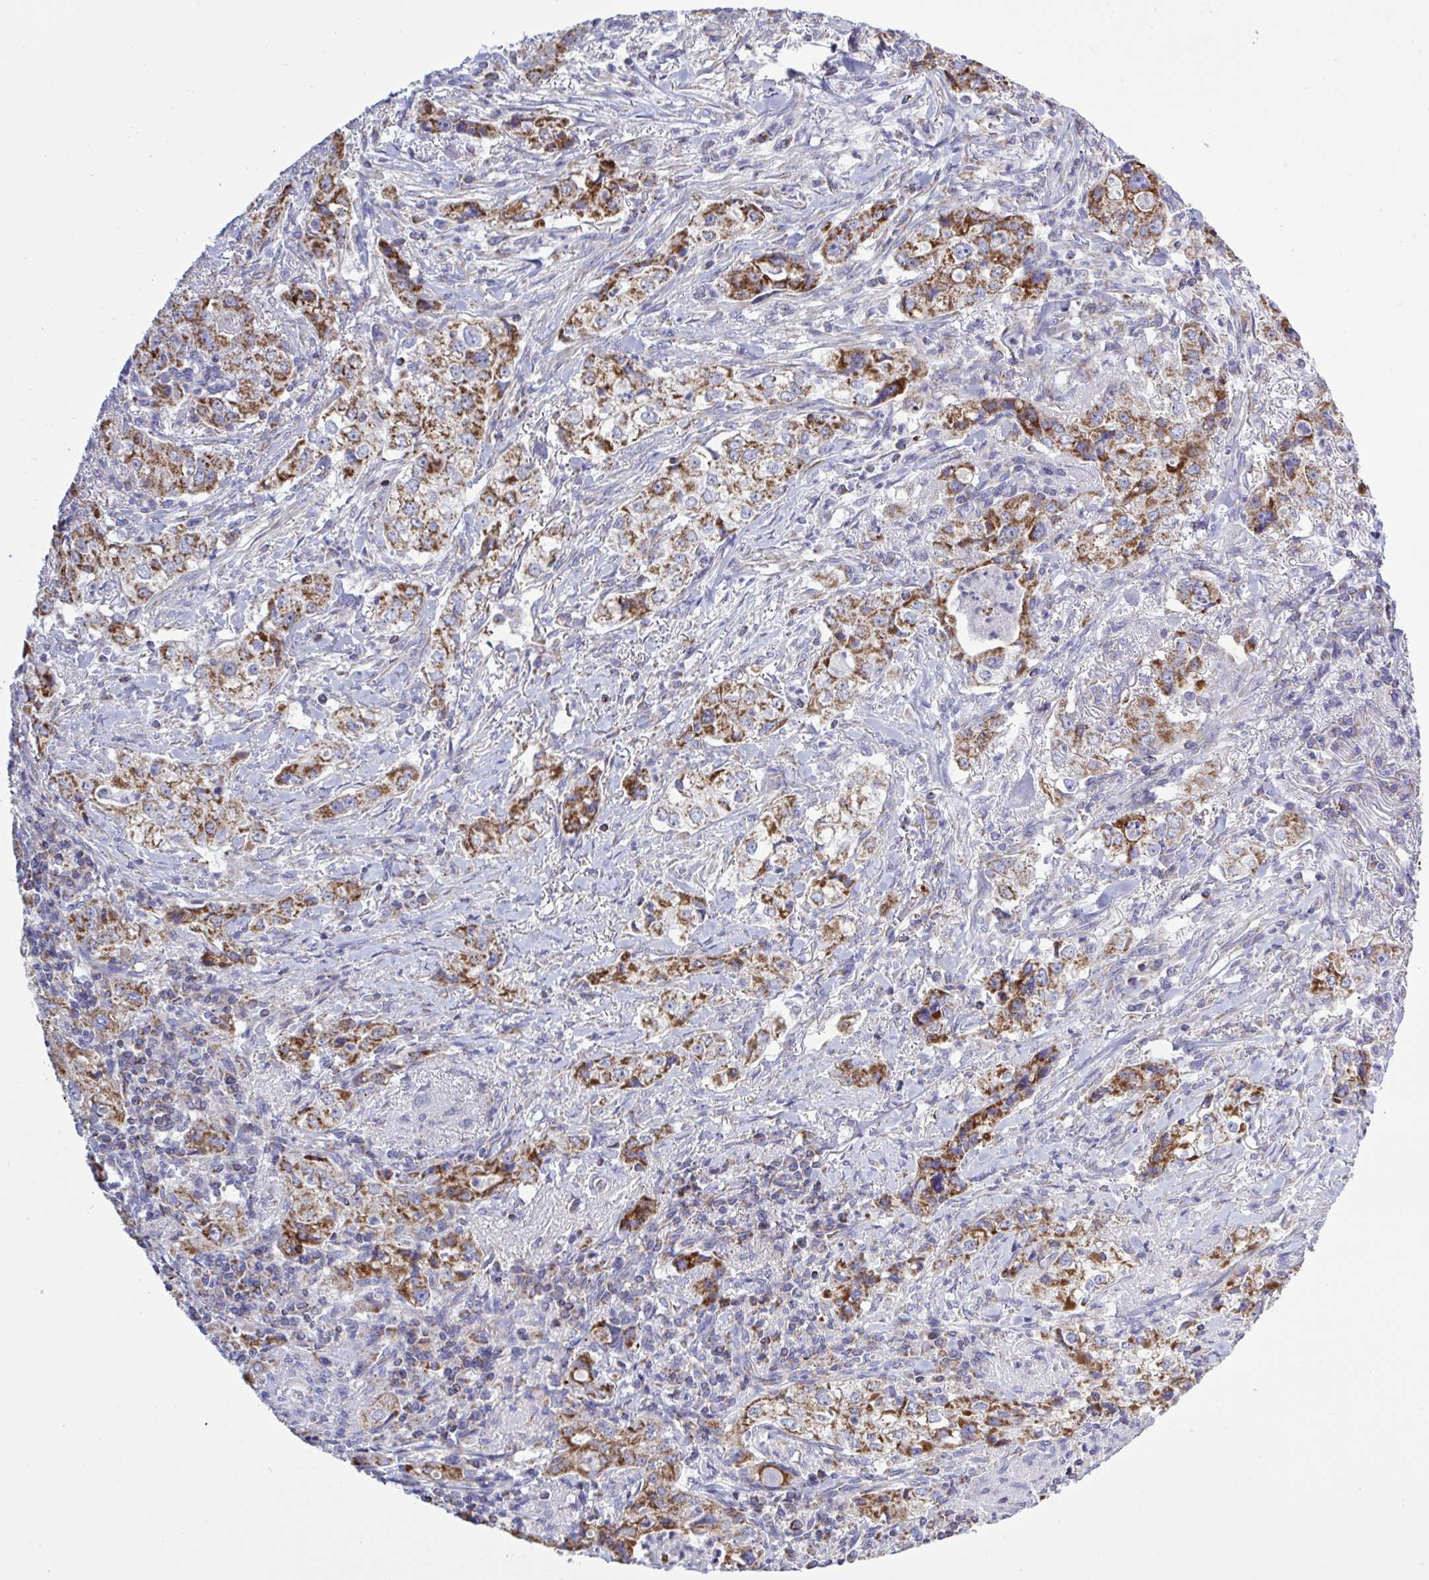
{"staining": {"intensity": "moderate", "quantity": ">75%", "location": "cytoplasmic/membranous"}, "tissue": "stomach cancer", "cell_type": "Tumor cells", "image_type": "cancer", "snomed": [{"axis": "morphology", "description": "Adenocarcinoma, NOS"}, {"axis": "topography", "description": "Stomach, upper"}], "caption": "The immunohistochemical stain labels moderate cytoplasmic/membranous staining in tumor cells of stomach cancer tissue.", "gene": "HSPE1", "patient": {"sex": "male", "age": 75}}